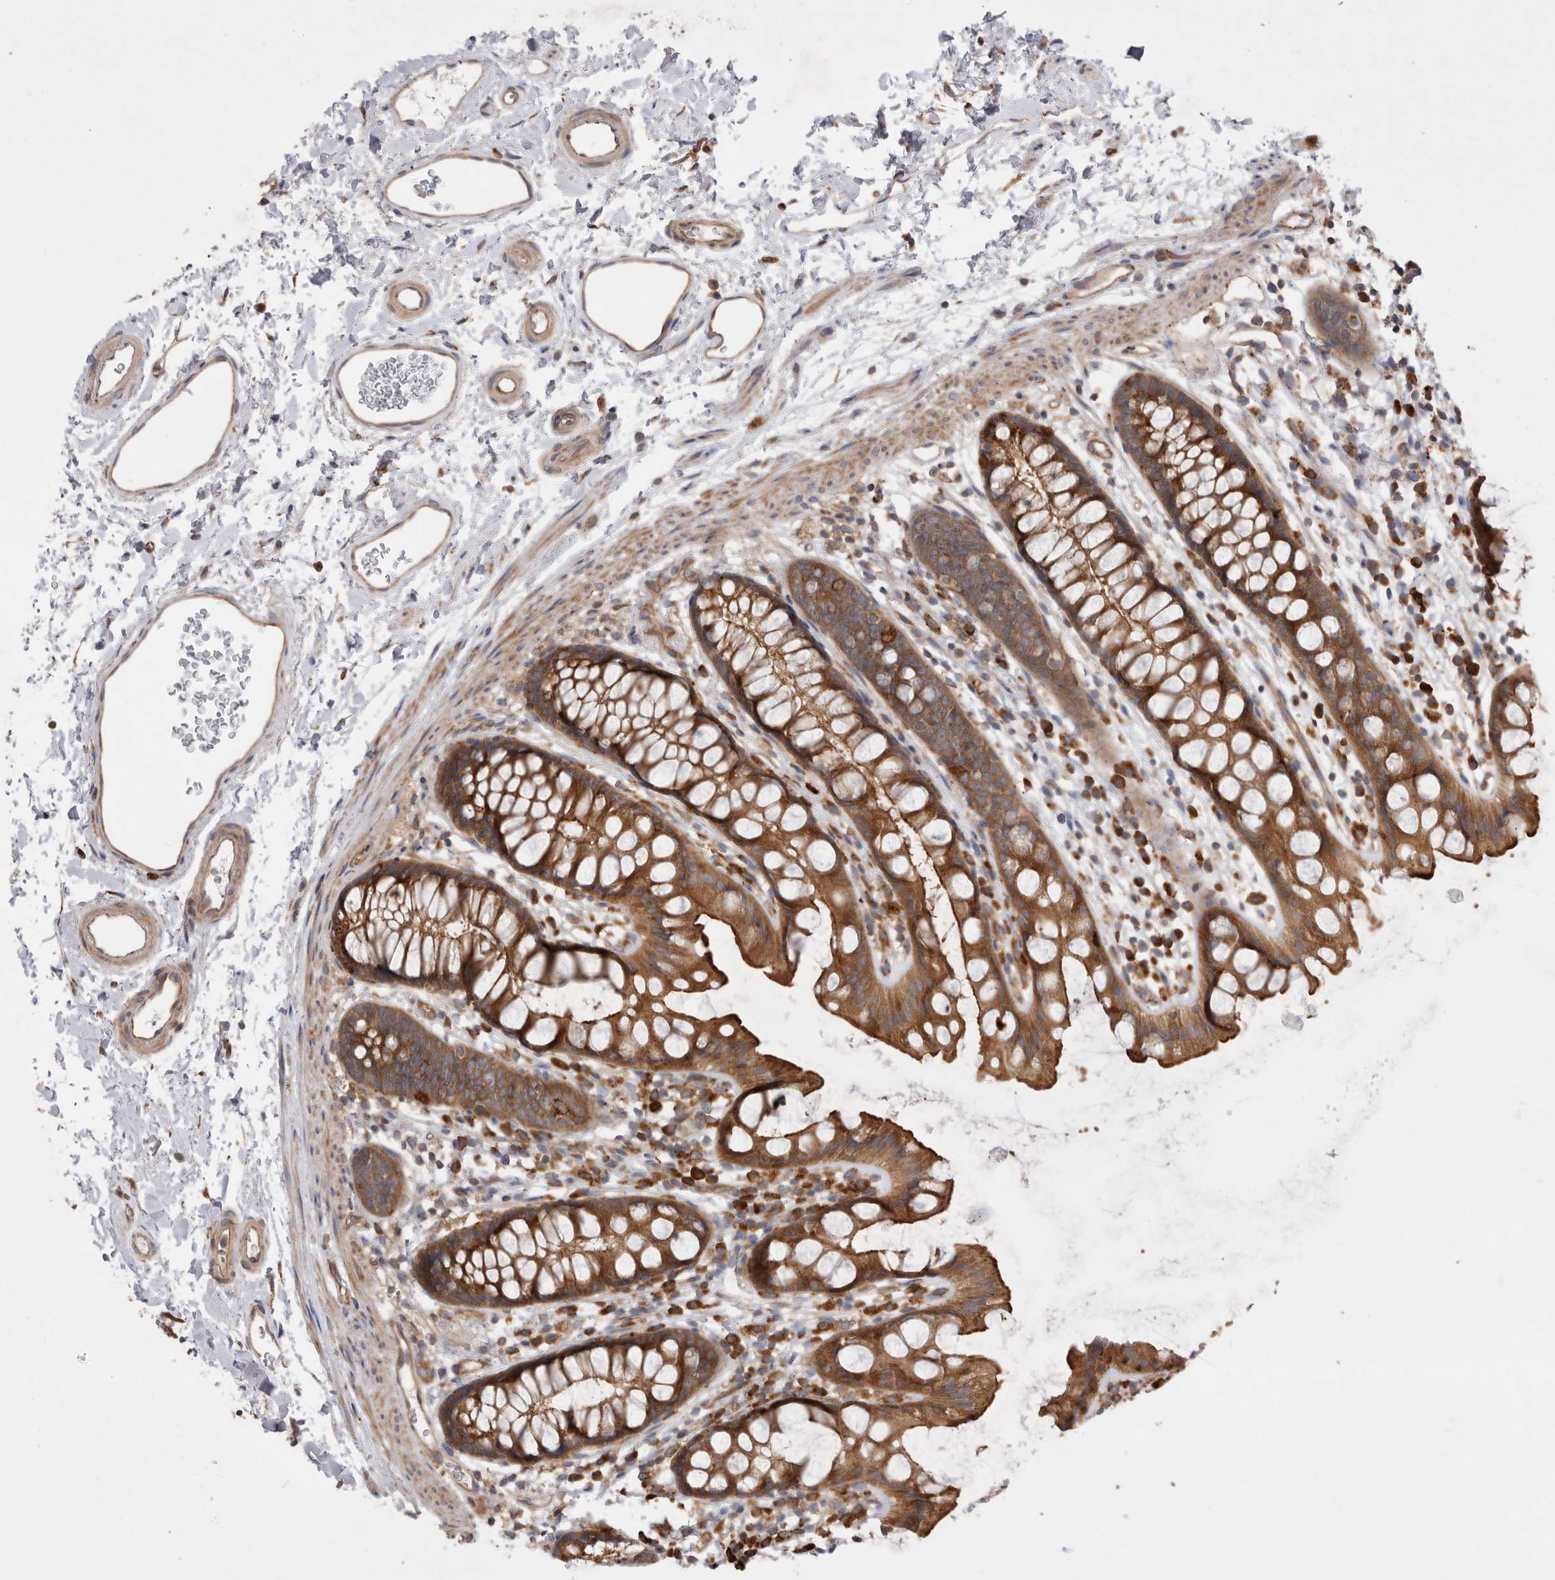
{"staining": {"intensity": "strong", "quantity": ">75%", "location": "cytoplasmic/membranous"}, "tissue": "rectum", "cell_type": "Glandular cells", "image_type": "normal", "snomed": [{"axis": "morphology", "description": "Normal tissue, NOS"}, {"axis": "topography", "description": "Rectum"}], "caption": "Rectum stained with a brown dye shows strong cytoplasmic/membranous positive positivity in about >75% of glandular cells.", "gene": "PDCD10", "patient": {"sex": "female", "age": 65}}